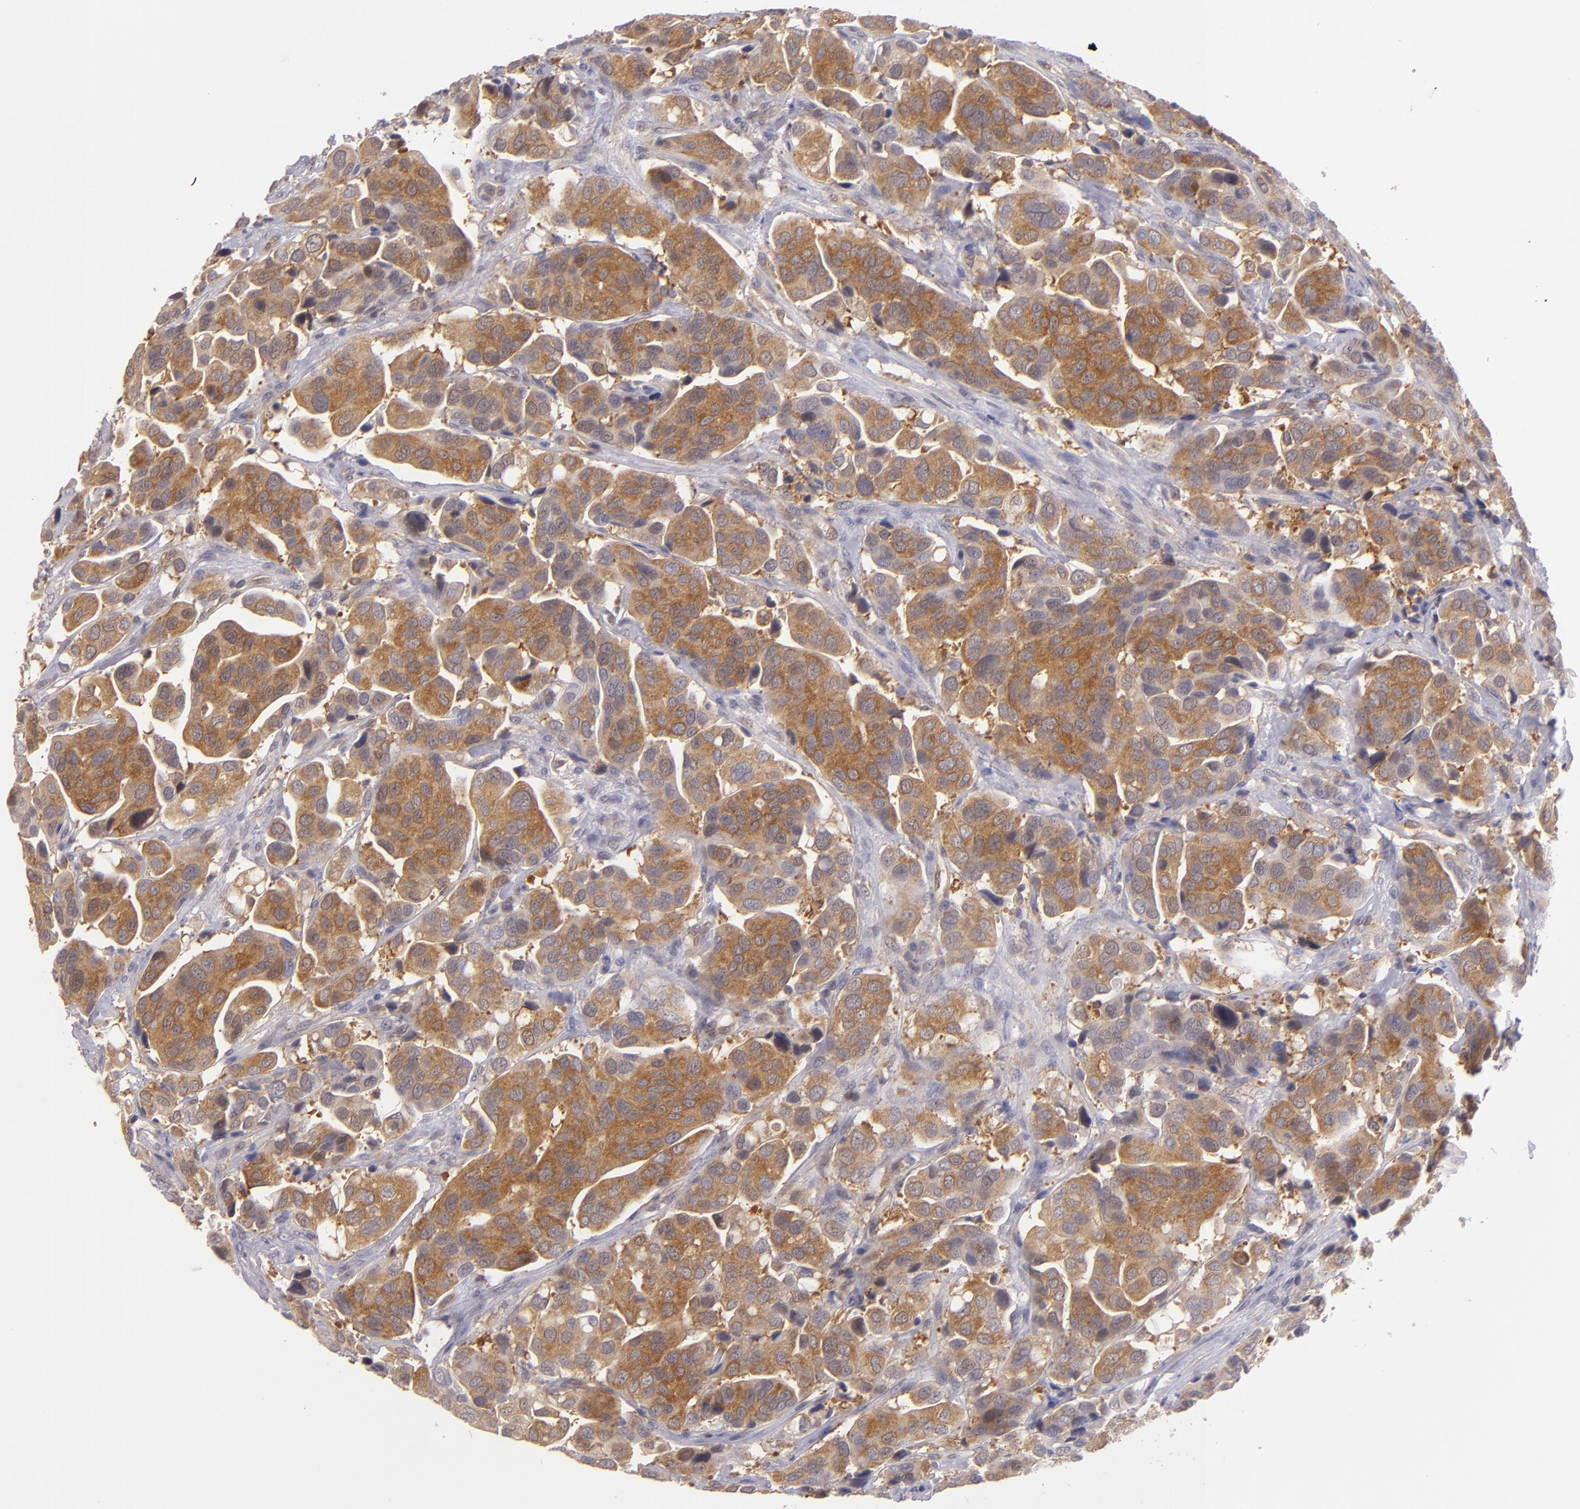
{"staining": {"intensity": "moderate", "quantity": ">75%", "location": "cytoplasmic/membranous"}, "tissue": "urothelial cancer", "cell_type": "Tumor cells", "image_type": "cancer", "snomed": [{"axis": "morphology", "description": "Adenocarcinoma, NOS"}, {"axis": "topography", "description": "Urinary bladder"}], "caption": "A high-resolution histopathology image shows immunohistochemistry (IHC) staining of urothelial cancer, which reveals moderate cytoplasmic/membranous expression in approximately >75% of tumor cells.", "gene": "PTPN13", "patient": {"sex": "male", "age": 61}}